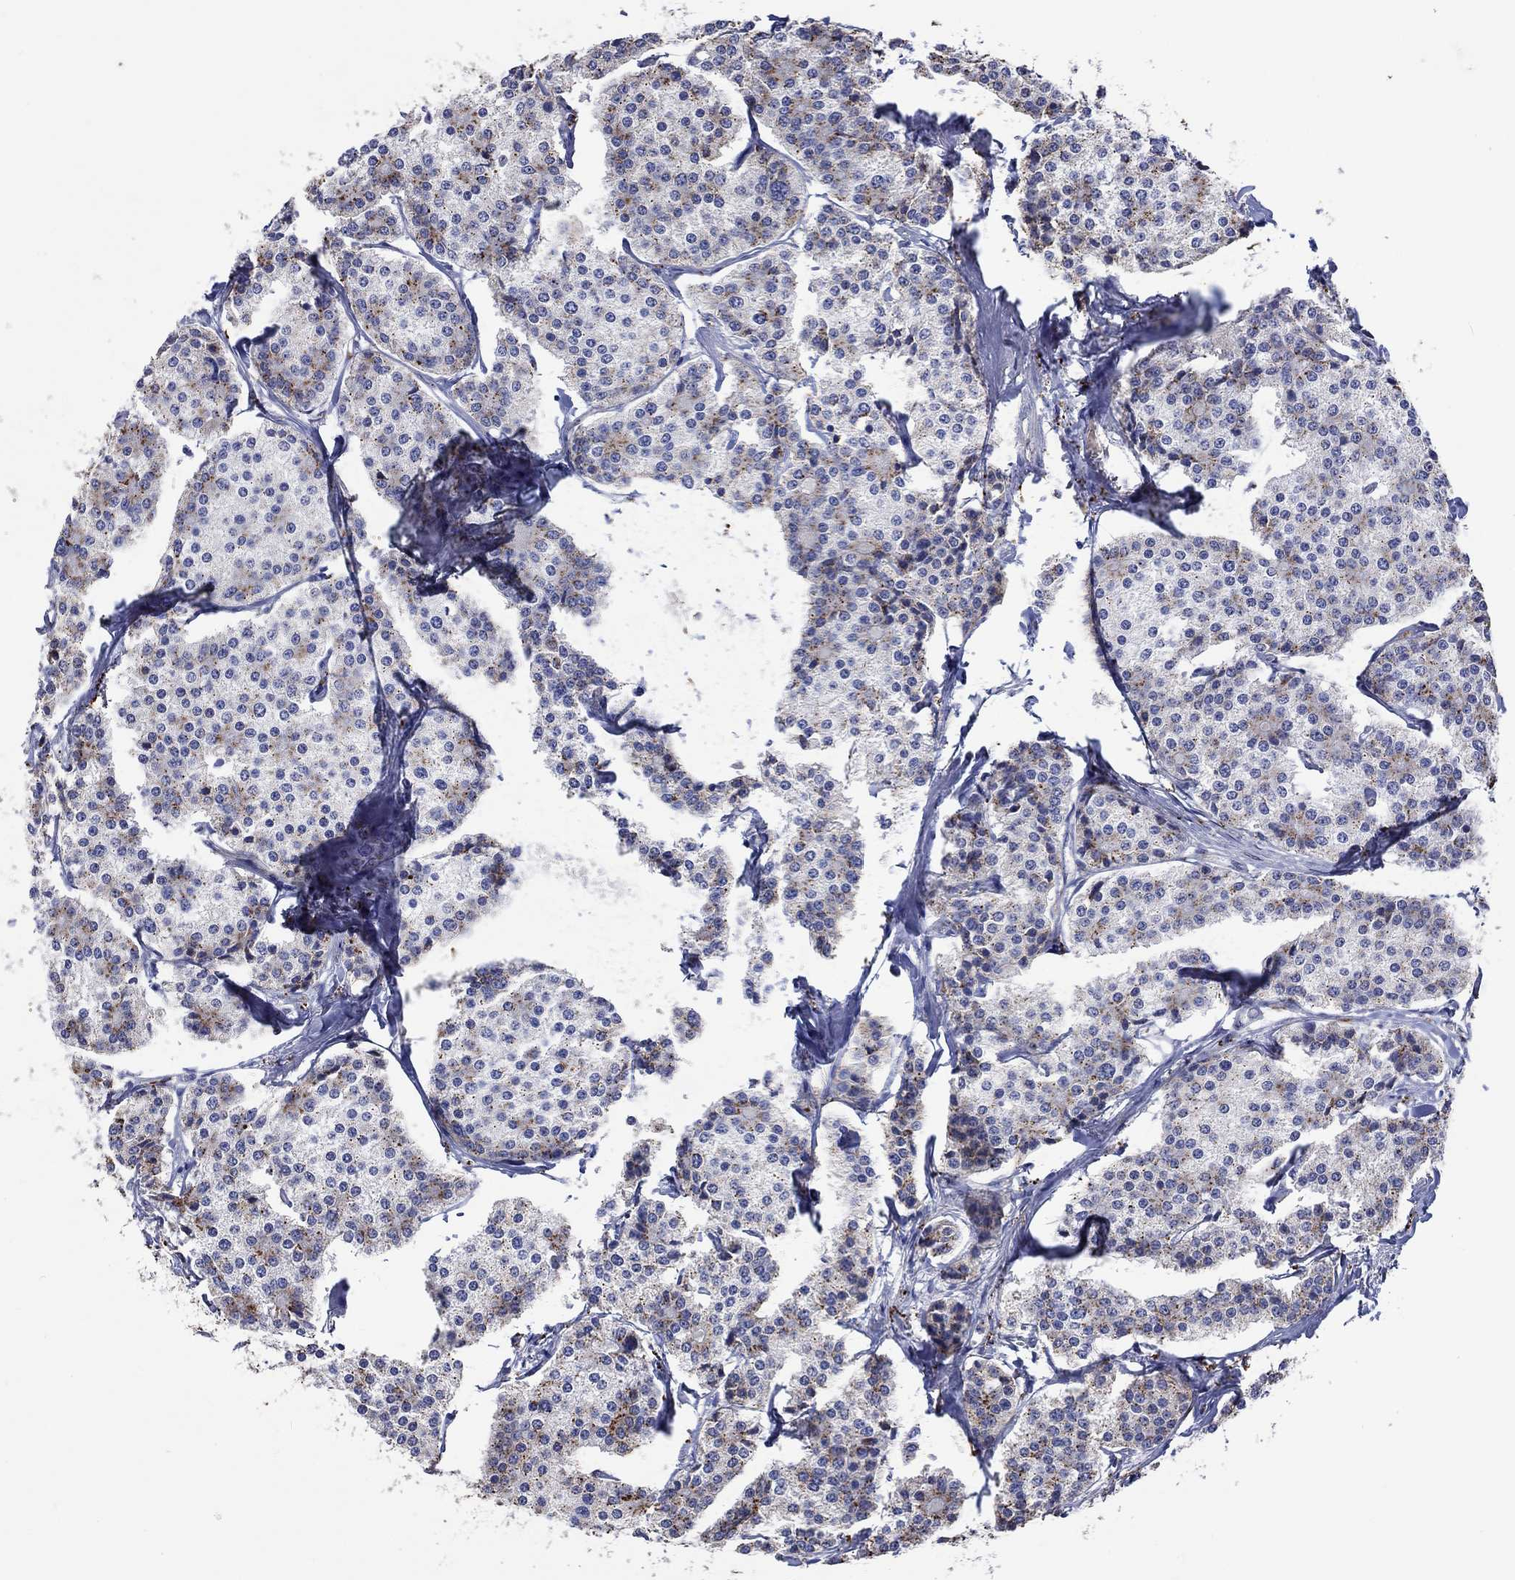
{"staining": {"intensity": "moderate", "quantity": "<25%", "location": "cytoplasmic/membranous"}, "tissue": "carcinoid", "cell_type": "Tumor cells", "image_type": "cancer", "snomed": [{"axis": "morphology", "description": "Carcinoid, malignant, NOS"}, {"axis": "topography", "description": "Small intestine"}], "caption": "Immunohistochemical staining of malignant carcinoid reveals low levels of moderate cytoplasmic/membranous protein staining in approximately <25% of tumor cells.", "gene": "CTSB", "patient": {"sex": "female", "age": 65}}